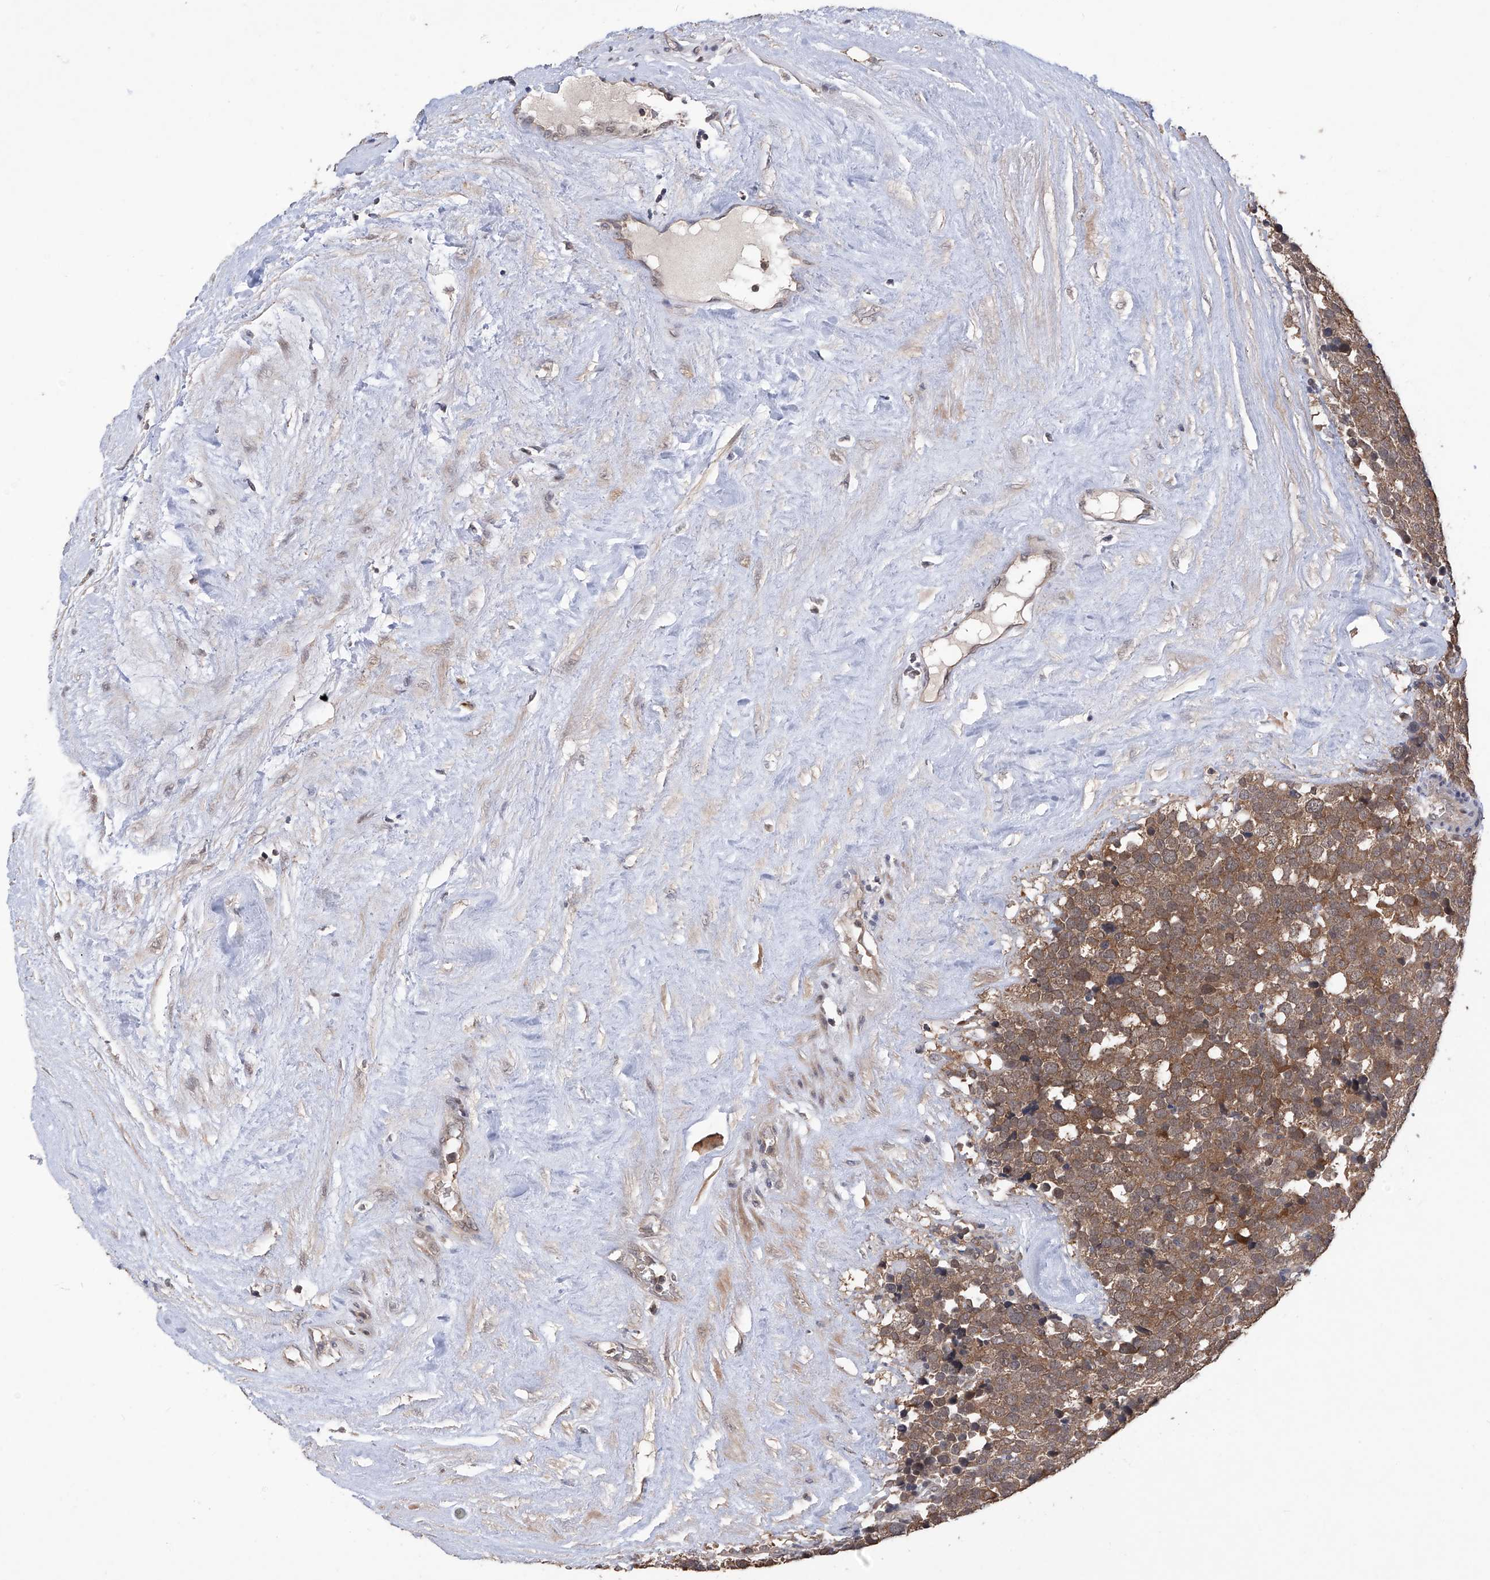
{"staining": {"intensity": "moderate", "quantity": ">75%", "location": "cytoplasmic/membranous"}, "tissue": "testis cancer", "cell_type": "Tumor cells", "image_type": "cancer", "snomed": [{"axis": "morphology", "description": "Seminoma, NOS"}, {"axis": "topography", "description": "Testis"}], "caption": "Protein analysis of seminoma (testis) tissue displays moderate cytoplasmic/membranous staining in about >75% of tumor cells. The staining is performed using DAB brown chromogen to label protein expression. The nuclei are counter-stained blue using hematoxylin.", "gene": "LYSMD4", "patient": {"sex": "male", "age": 71}}